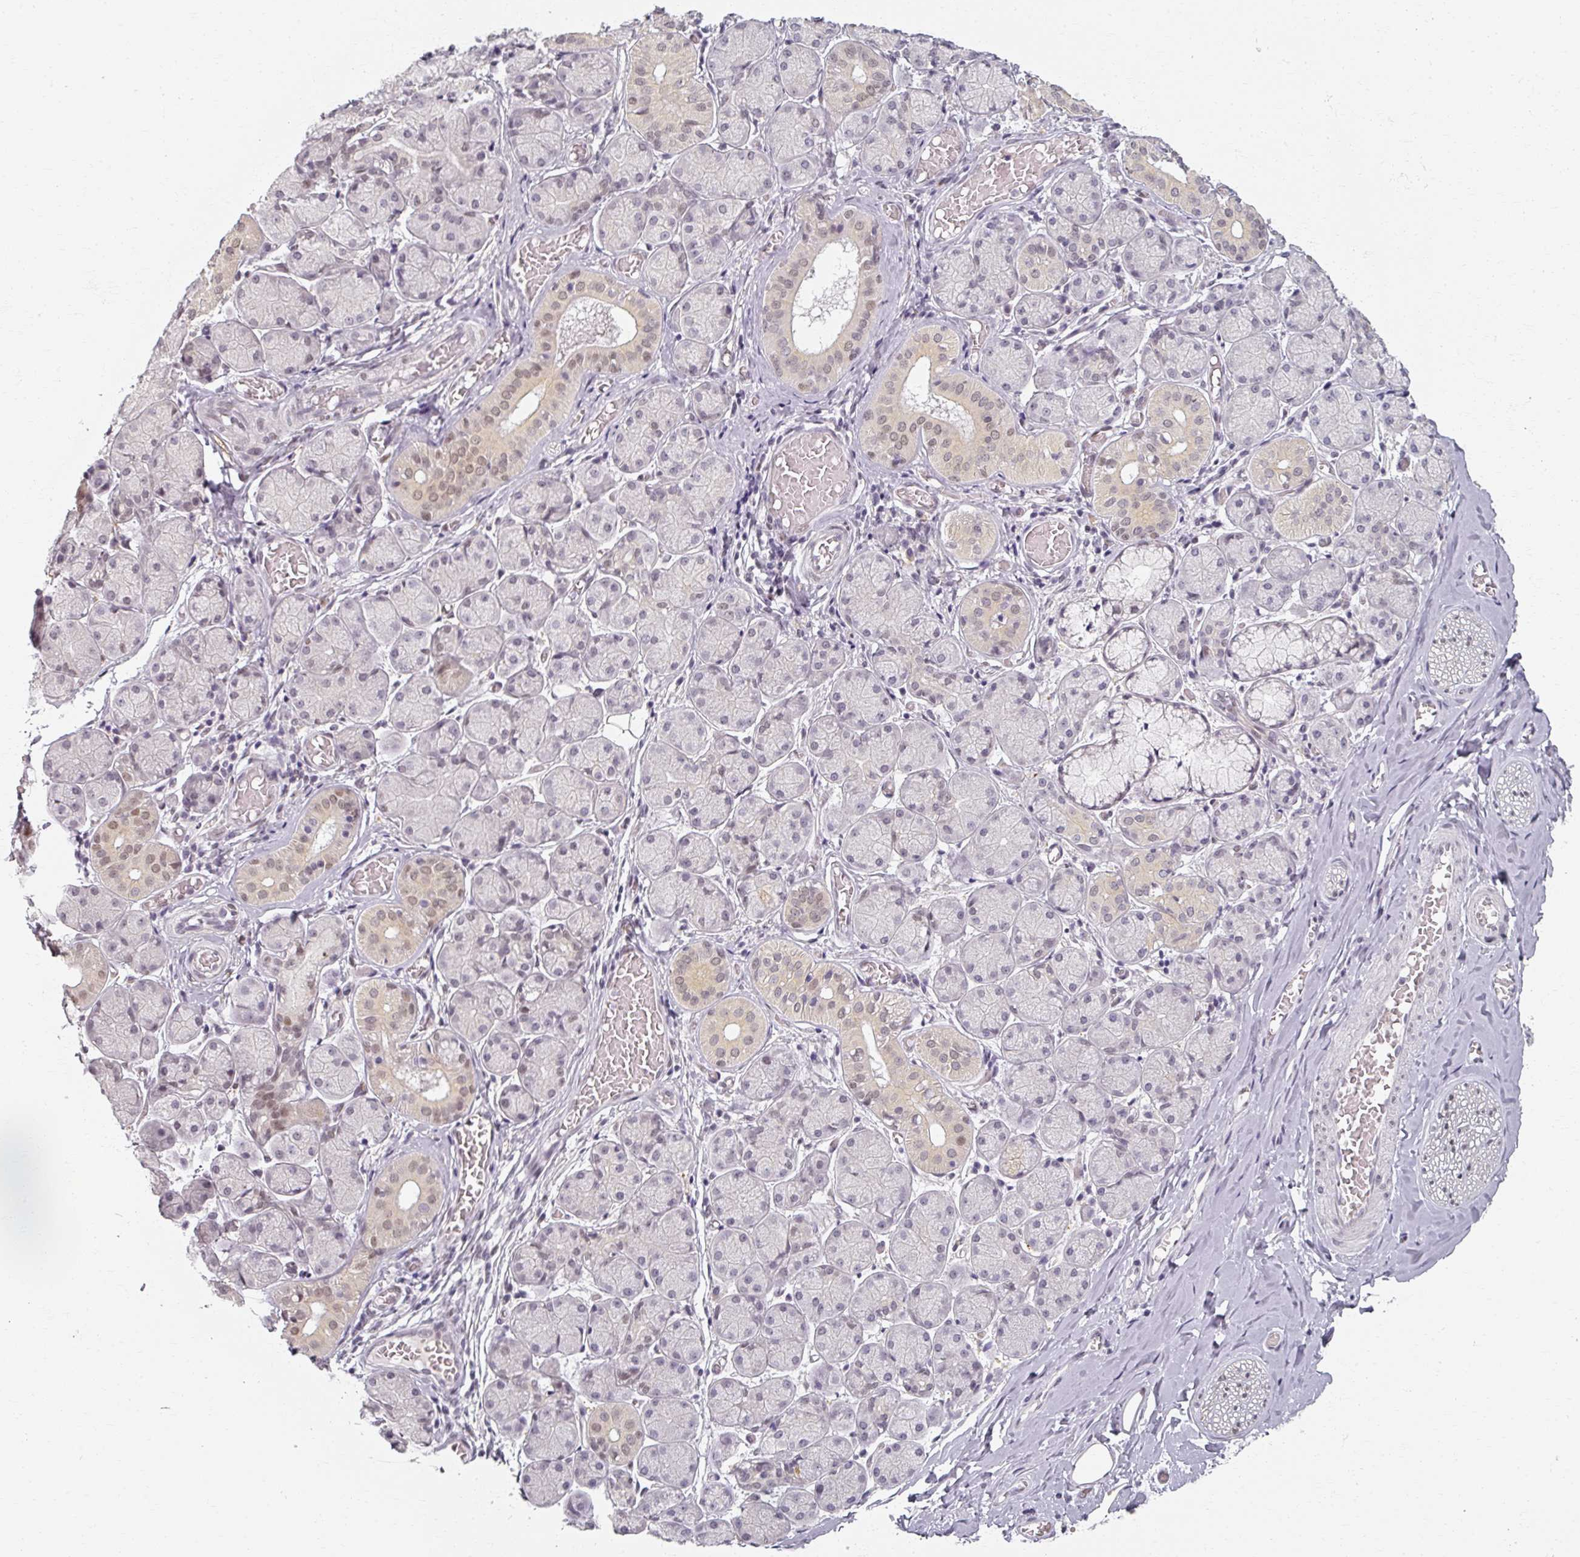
{"staining": {"intensity": "negative", "quantity": "none", "location": "none"}, "tissue": "adipose tissue", "cell_type": "Adipocytes", "image_type": "normal", "snomed": [{"axis": "morphology", "description": "Normal tissue, NOS"}, {"axis": "topography", "description": "Salivary gland"}, {"axis": "topography", "description": "Peripheral nerve tissue"}], "caption": "A photomicrograph of adipose tissue stained for a protein shows no brown staining in adipocytes. The staining is performed using DAB (3,3'-diaminobenzidine) brown chromogen with nuclei counter-stained in using hematoxylin.", "gene": "RIPOR3", "patient": {"sex": "female", "age": 24}}